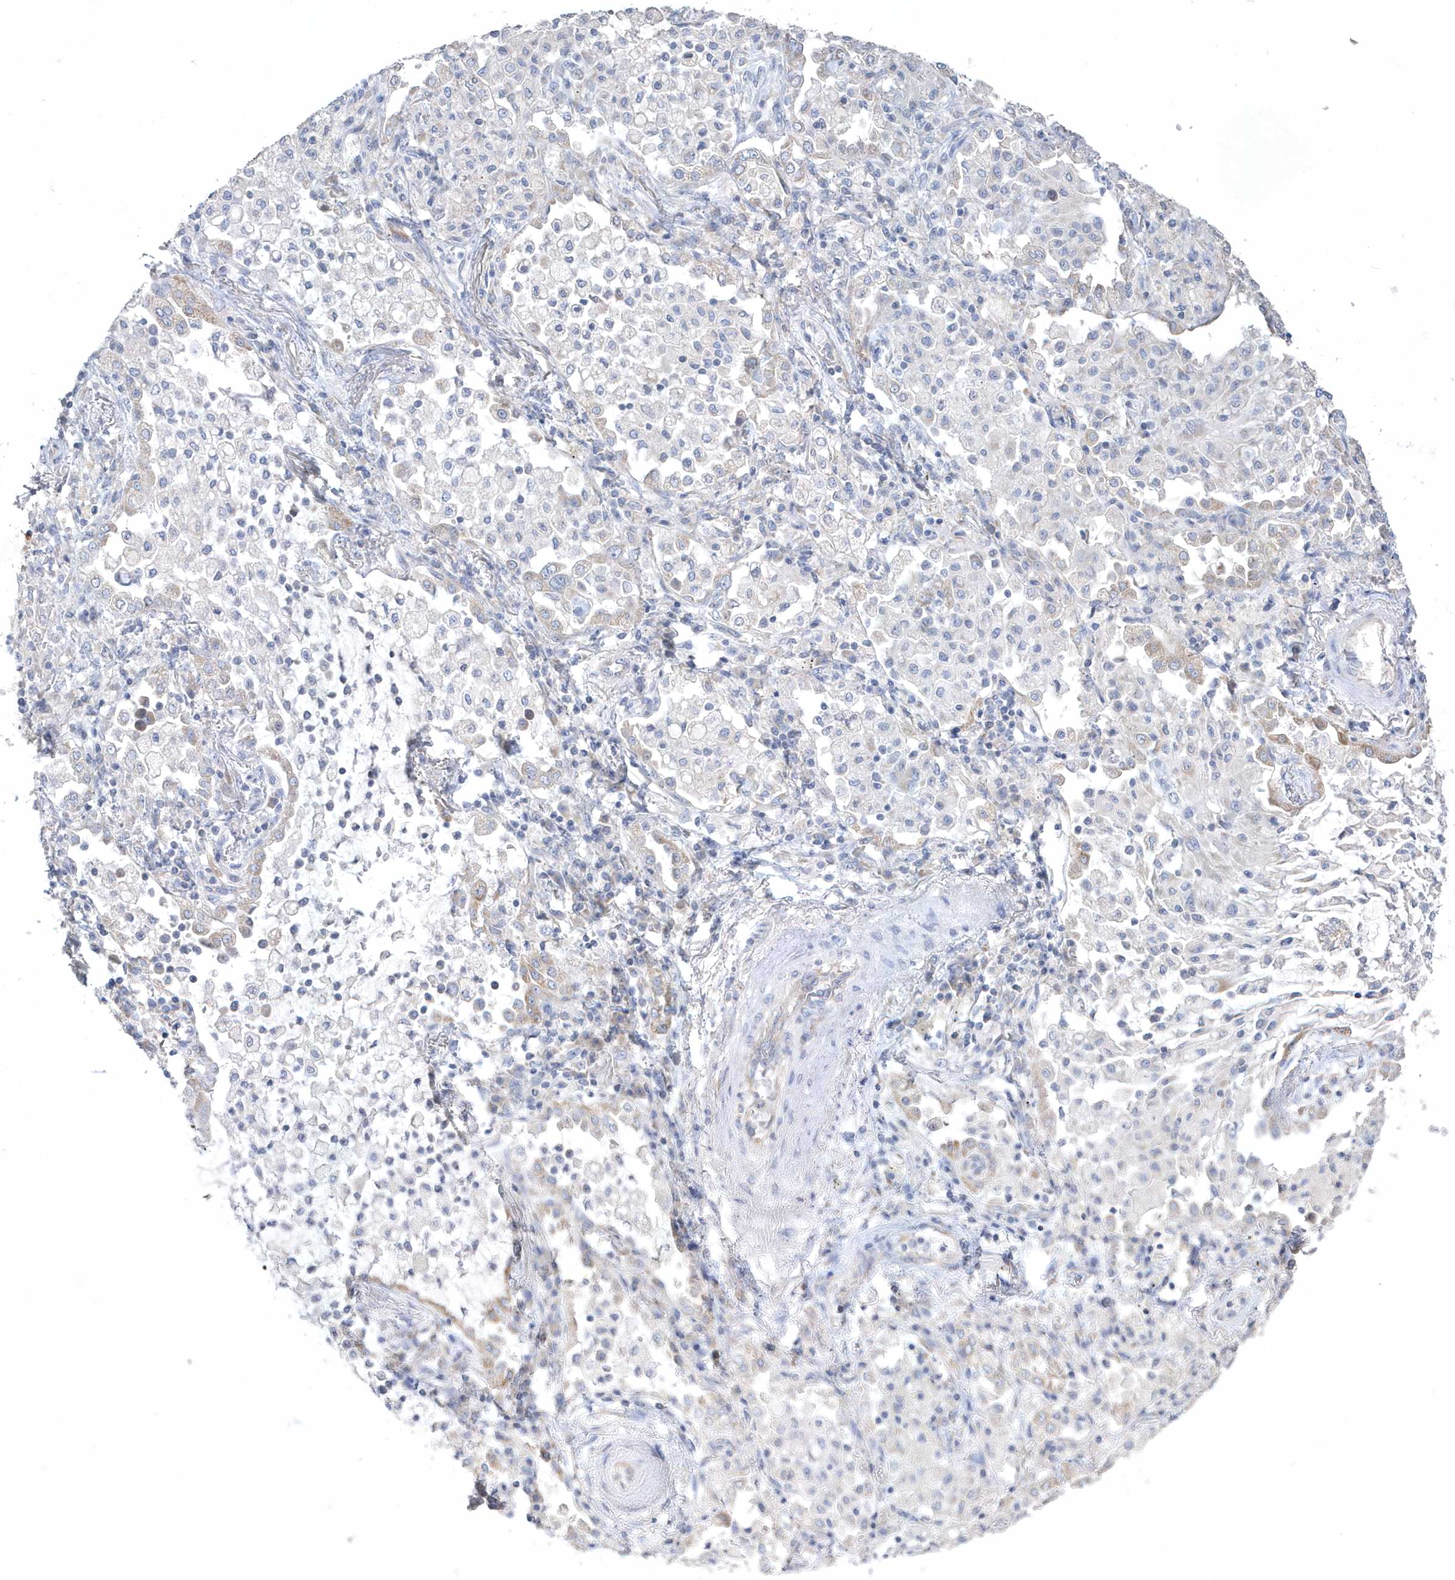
{"staining": {"intensity": "negative", "quantity": "none", "location": "none"}, "tissue": "lung cancer", "cell_type": "Tumor cells", "image_type": "cancer", "snomed": [{"axis": "morphology", "description": "Adenocarcinoma, NOS"}, {"axis": "topography", "description": "Lung"}], "caption": "A high-resolution image shows immunohistochemistry (IHC) staining of adenocarcinoma (lung), which shows no significant expression in tumor cells.", "gene": "DGAT1", "patient": {"sex": "female", "age": 70}}